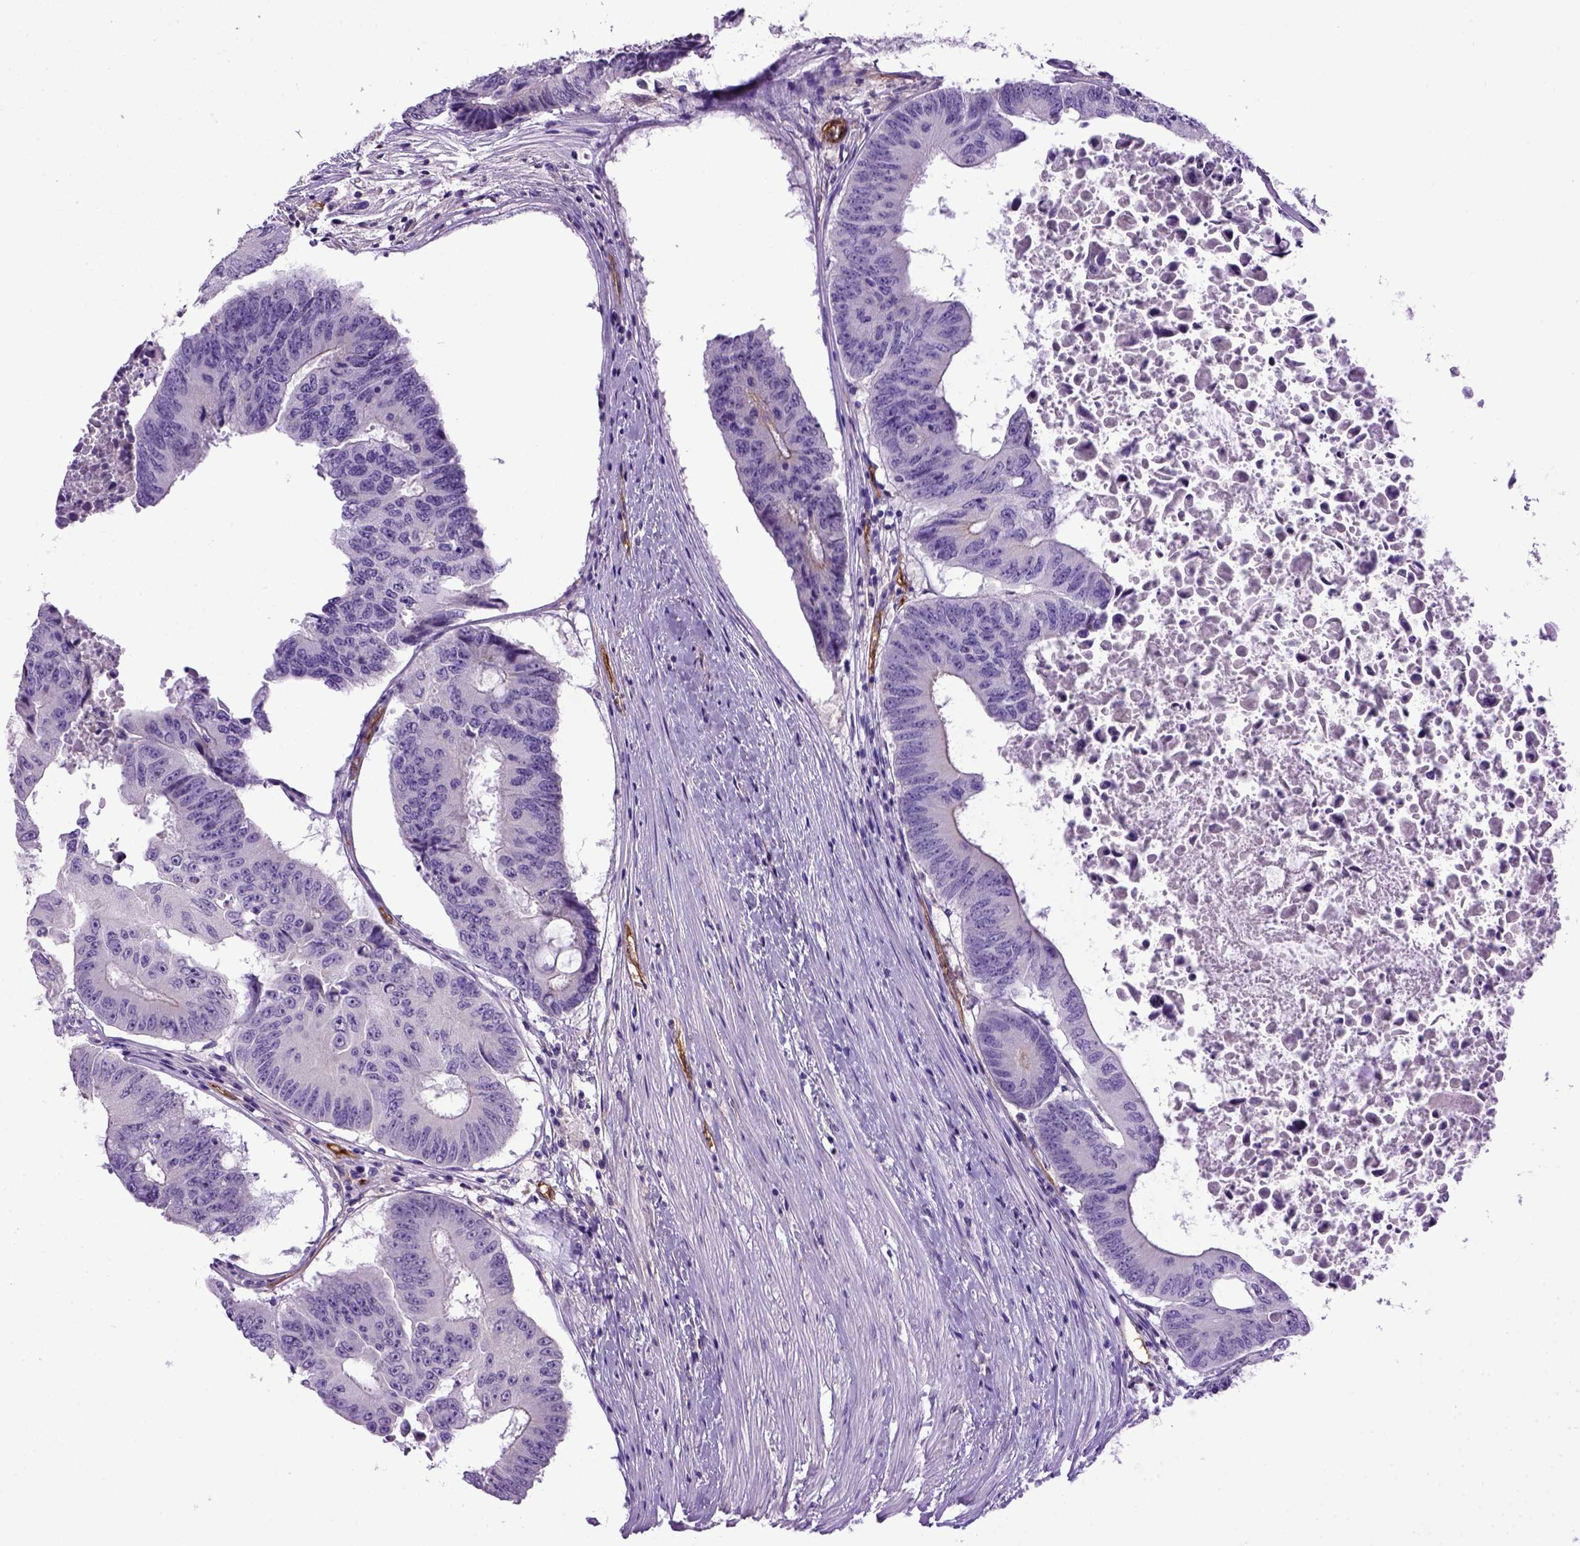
{"staining": {"intensity": "negative", "quantity": "none", "location": "none"}, "tissue": "colorectal cancer", "cell_type": "Tumor cells", "image_type": "cancer", "snomed": [{"axis": "morphology", "description": "Adenocarcinoma, NOS"}, {"axis": "topography", "description": "Rectum"}], "caption": "Colorectal cancer (adenocarcinoma) was stained to show a protein in brown. There is no significant expression in tumor cells.", "gene": "ENG", "patient": {"sex": "male", "age": 59}}